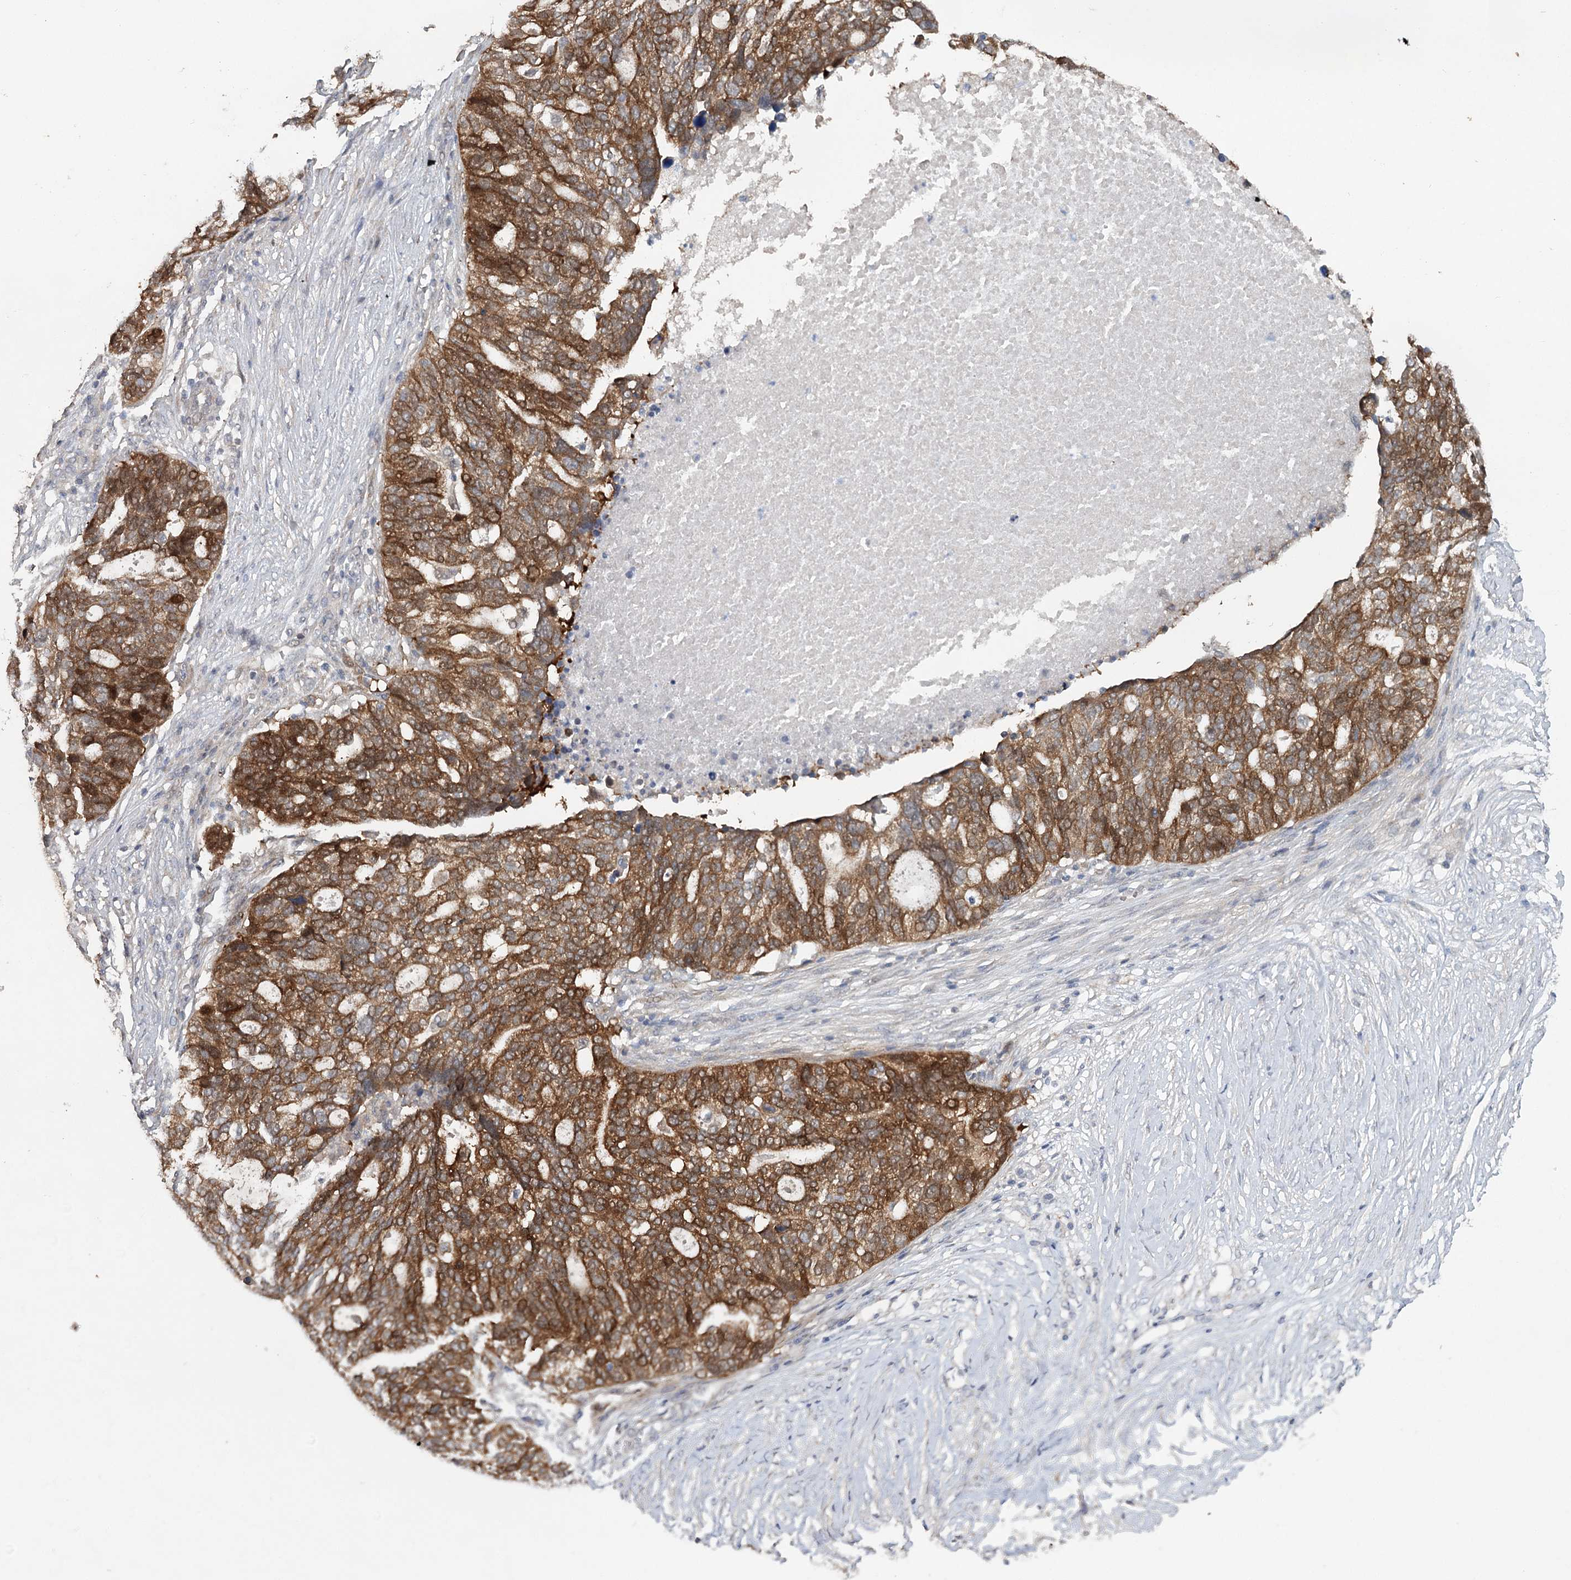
{"staining": {"intensity": "strong", "quantity": ">75%", "location": "cytoplasmic/membranous"}, "tissue": "ovarian cancer", "cell_type": "Tumor cells", "image_type": "cancer", "snomed": [{"axis": "morphology", "description": "Cystadenocarcinoma, serous, NOS"}, {"axis": "topography", "description": "Ovary"}], "caption": "An image showing strong cytoplasmic/membranous staining in about >75% of tumor cells in ovarian cancer (serous cystadenocarcinoma), as visualized by brown immunohistochemical staining.", "gene": "MAP3K13", "patient": {"sex": "female", "age": 59}}